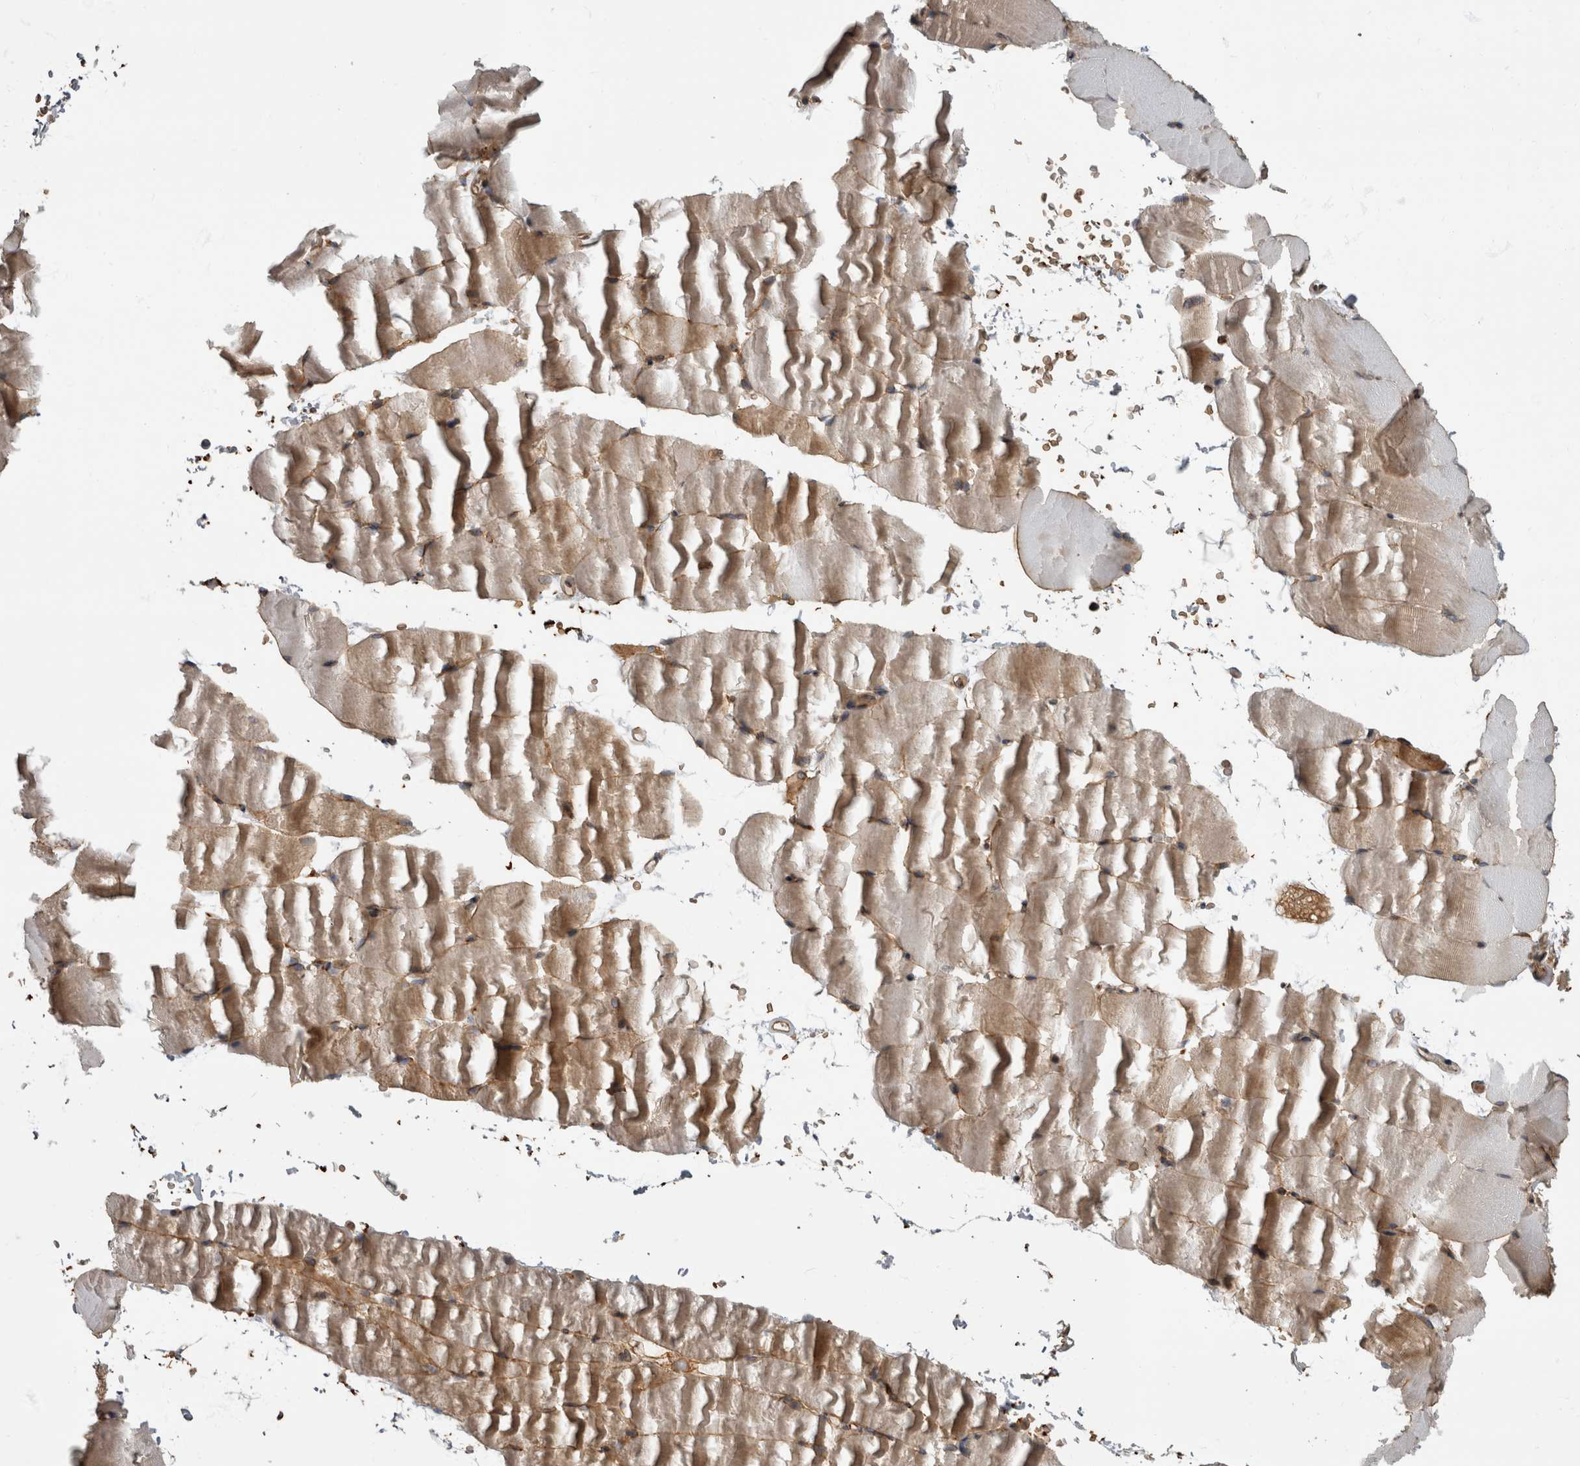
{"staining": {"intensity": "weak", "quantity": "25%-75%", "location": "cytoplasmic/membranous"}, "tissue": "skeletal muscle", "cell_type": "Myocytes", "image_type": "normal", "snomed": [{"axis": "morphology", "description": "Normal tissue, NOS"}, {"axis": "topography", "description": "Skeletal muscle"}, {"axis": "topography", "description": "Parathyroid gland"}], "caption": "Immunohistochemistry (IHC) histopathology image of benign skeletal muscle: human skeletal muscle stained using immunohistochemistry demonstrates low levels of weak protein expression localized specifically in the cytoplasmic/membranous of myocytes, appearing as a cytoplasmic/membranous brown color.", "gene": "HOOK3", "patient": {"sex": "female", "age": 37}}